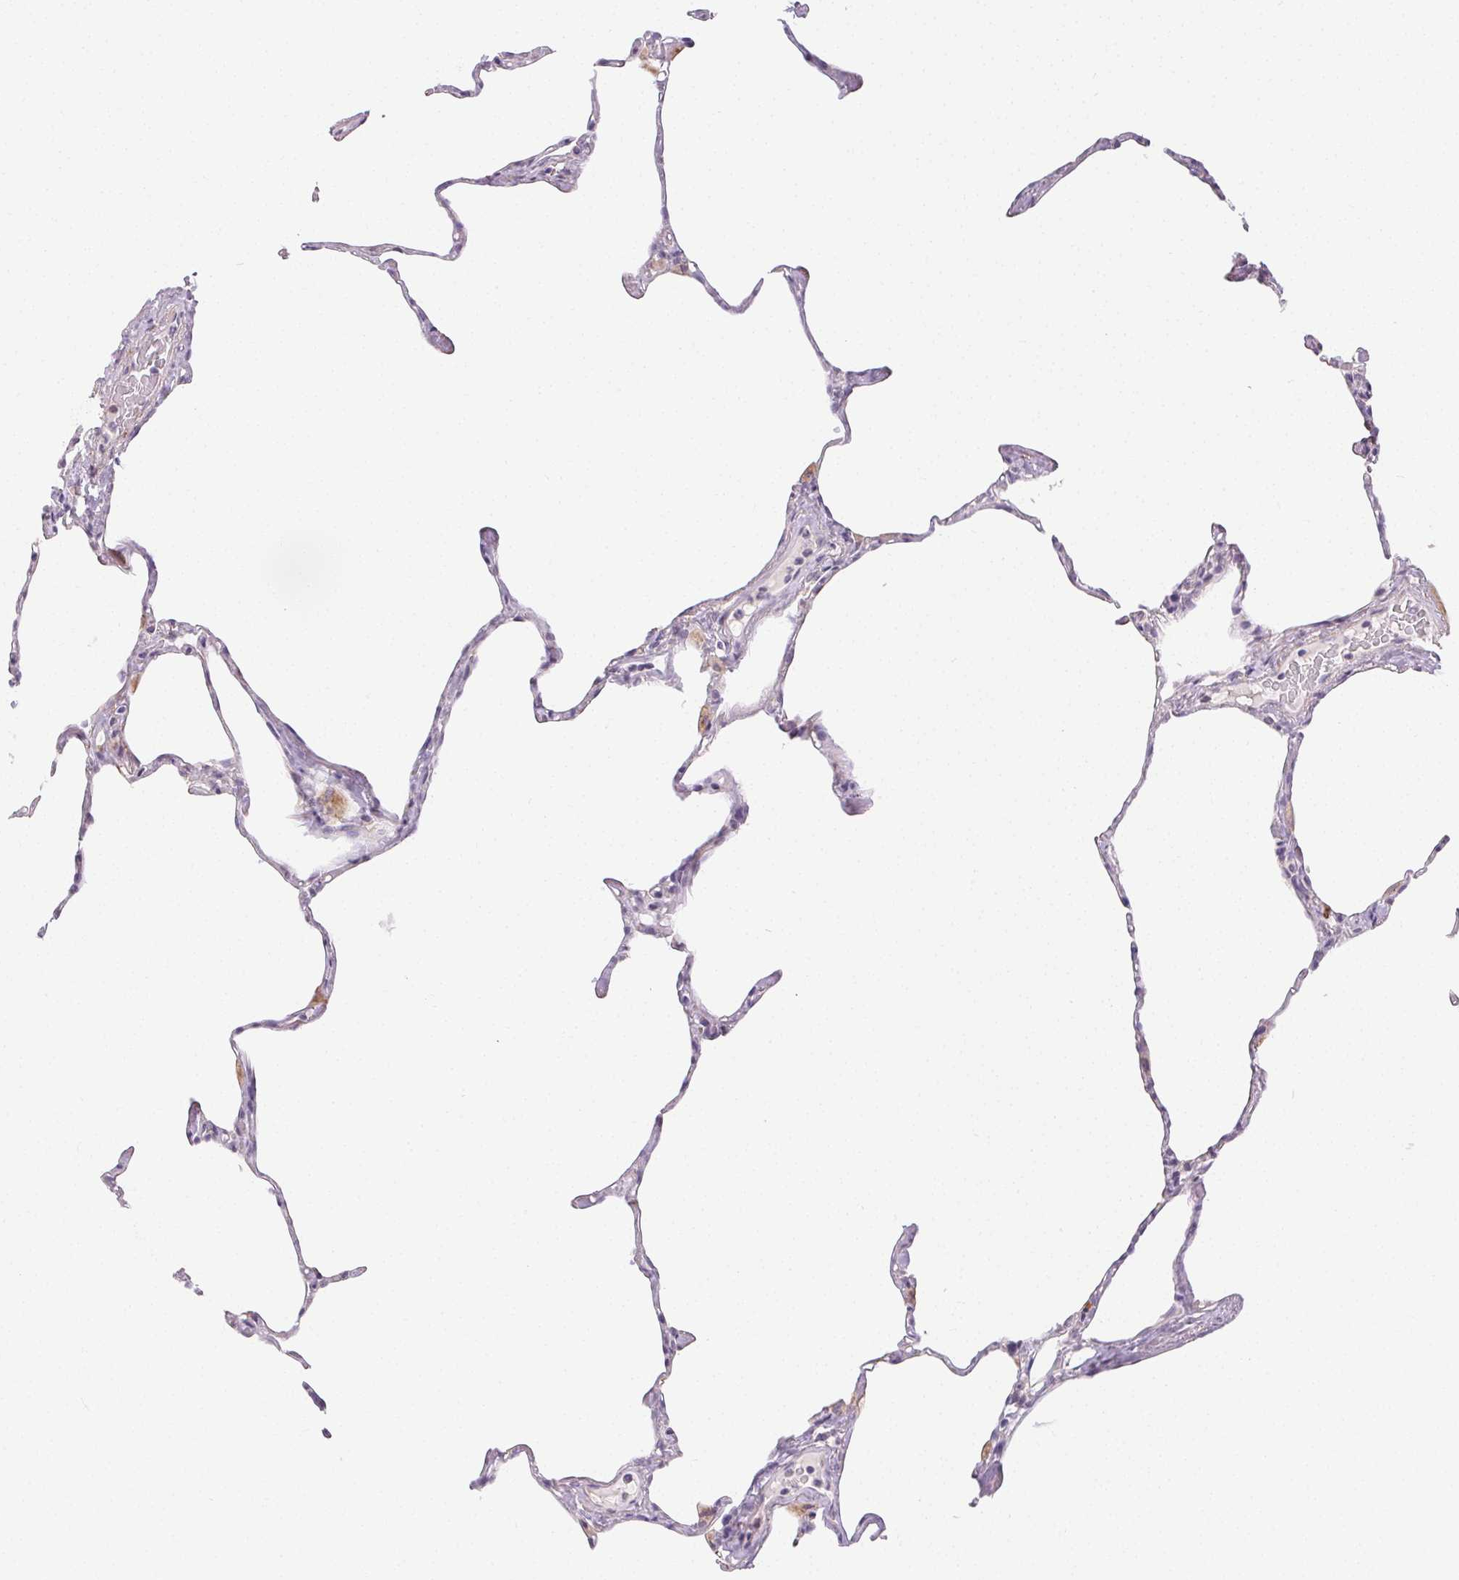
{"staining": {"intensity": "negative", "quantity": "none", "location": "none"}, "tissue": "lung", "cell_type": "Alveolar cells", "image_type": "normal", "snomed": [{"axis": "morphology", "description": "Normal tissue, NOS"}, {"axis": "topography", "description": "Lung"}], "caption": "Normal lung was stained to show a protein in brown. There is no significant staining in alveolar cells.", "gene": "RPGRIP1", "patient": {"sex": "male", "age": 65}}